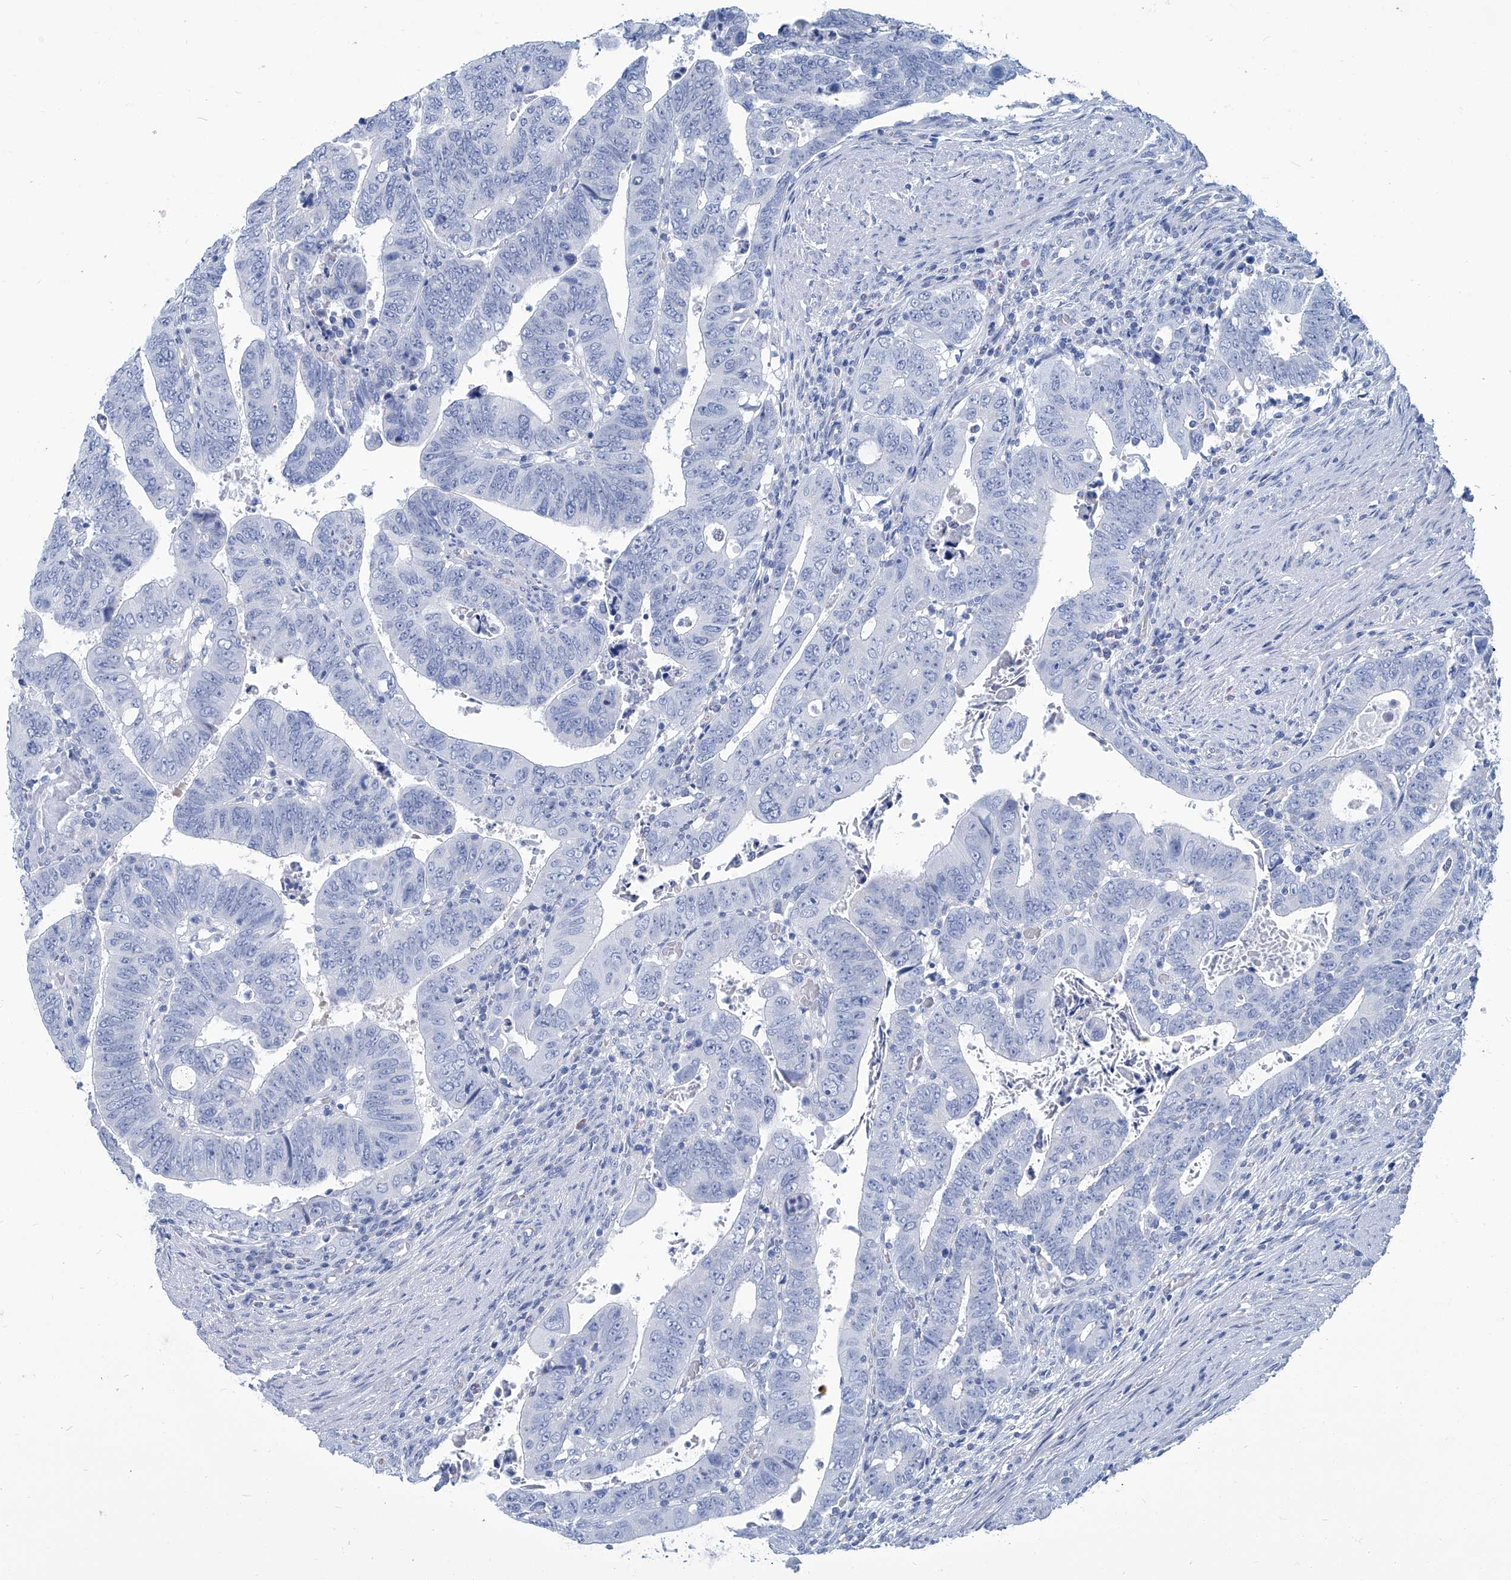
{"staining": {"intensity": "negative", "quantity": "none", "location": "none"}, "tissue": "colorectal cancer", "cell_type": "Tumor cells", "image_type": "cancer", "snomed": [{"axis": "morphology", "description": "Normal tissue, NOS"}, {"axis": "morphology", "description": "Adenocarcinoma, NOS"}, {"axis": "topography", "description": "Rectum"}], "caption": "Histopathology image shows no protein expression in tumor cells of adenocarcinoma (colorectal) tissue. The staining is performed using DAB (3,3'-diaminobenzidine) brown chromogen with nuclei counter-stained in using hematoxylin.", "gene": "PFKL", "patient": {"sex": "female", "age": 65}}